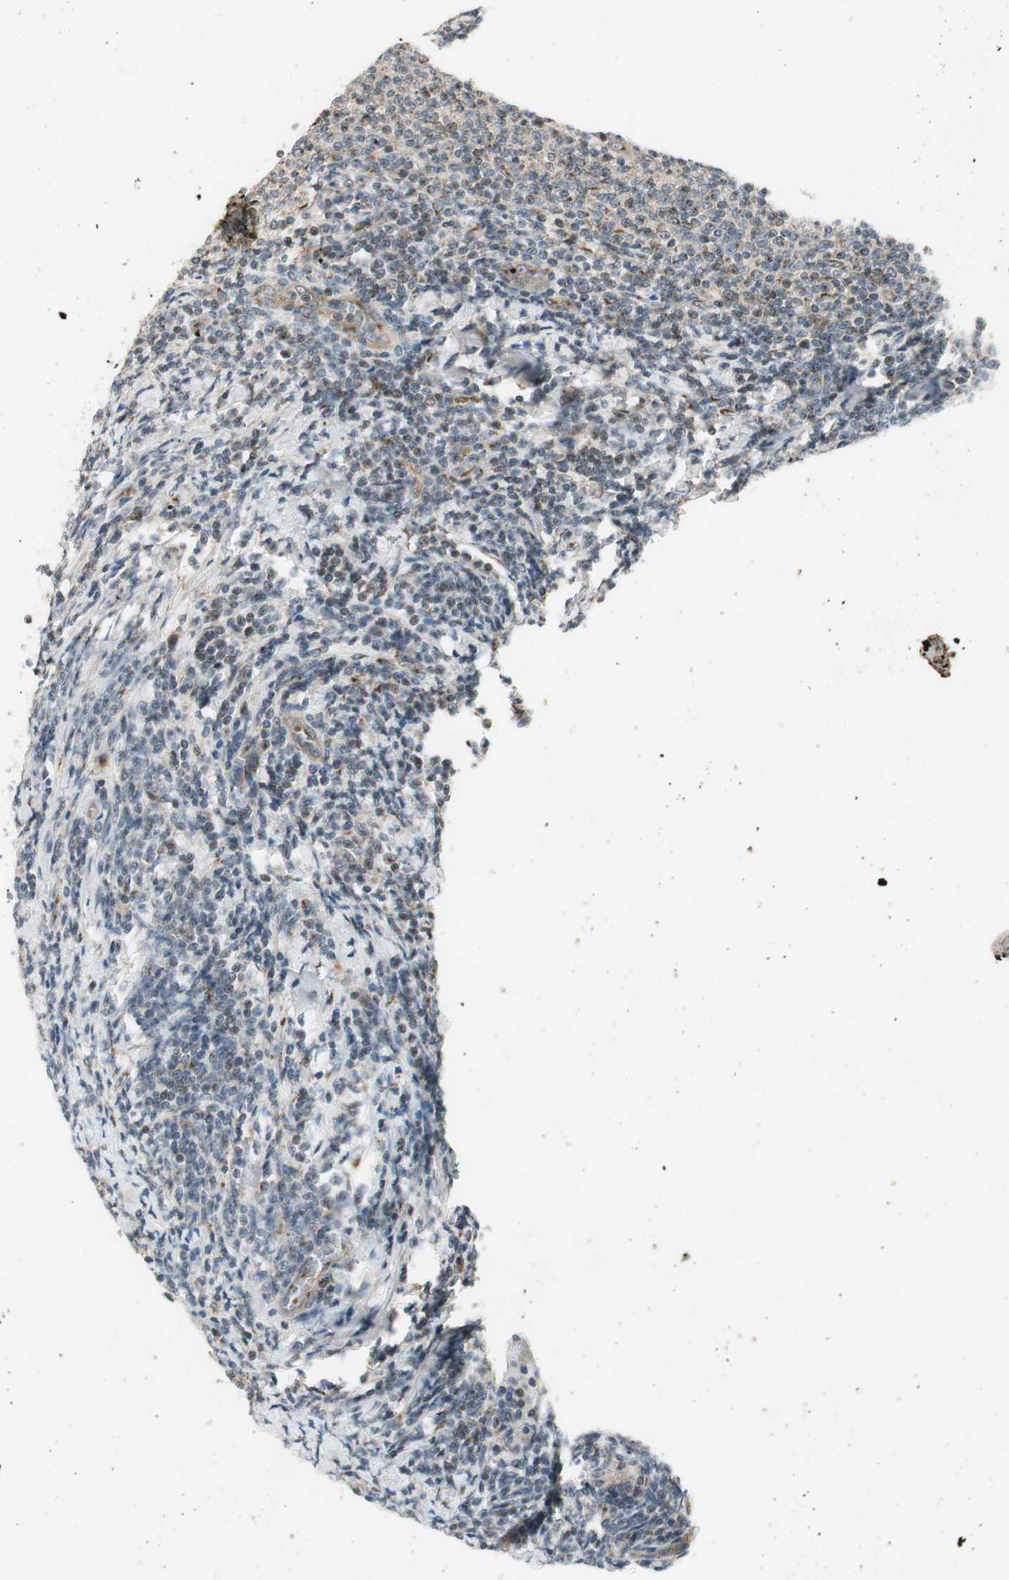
{"staining": {"intensity": "weak", "quantity": "<25%", "location": "cytoplasmic/membranous"}, "tissue": "lymphoma", "cell_type": "Tumor cells", "image_type": "cancer", "snomed": [{"axis": "morphology", "description": "Malignant lymphoma, non-Hodgkin's type, Low grade"}, {"axis": "topography", "description": "Lymph node"}], "caption": "The image displays no significant positivity in tumor cells of malignant lymphoma, non-Hodgkin's type (low-grade).", "gene": "NEO1", "patient": {"sex": "male", "age": 66}}